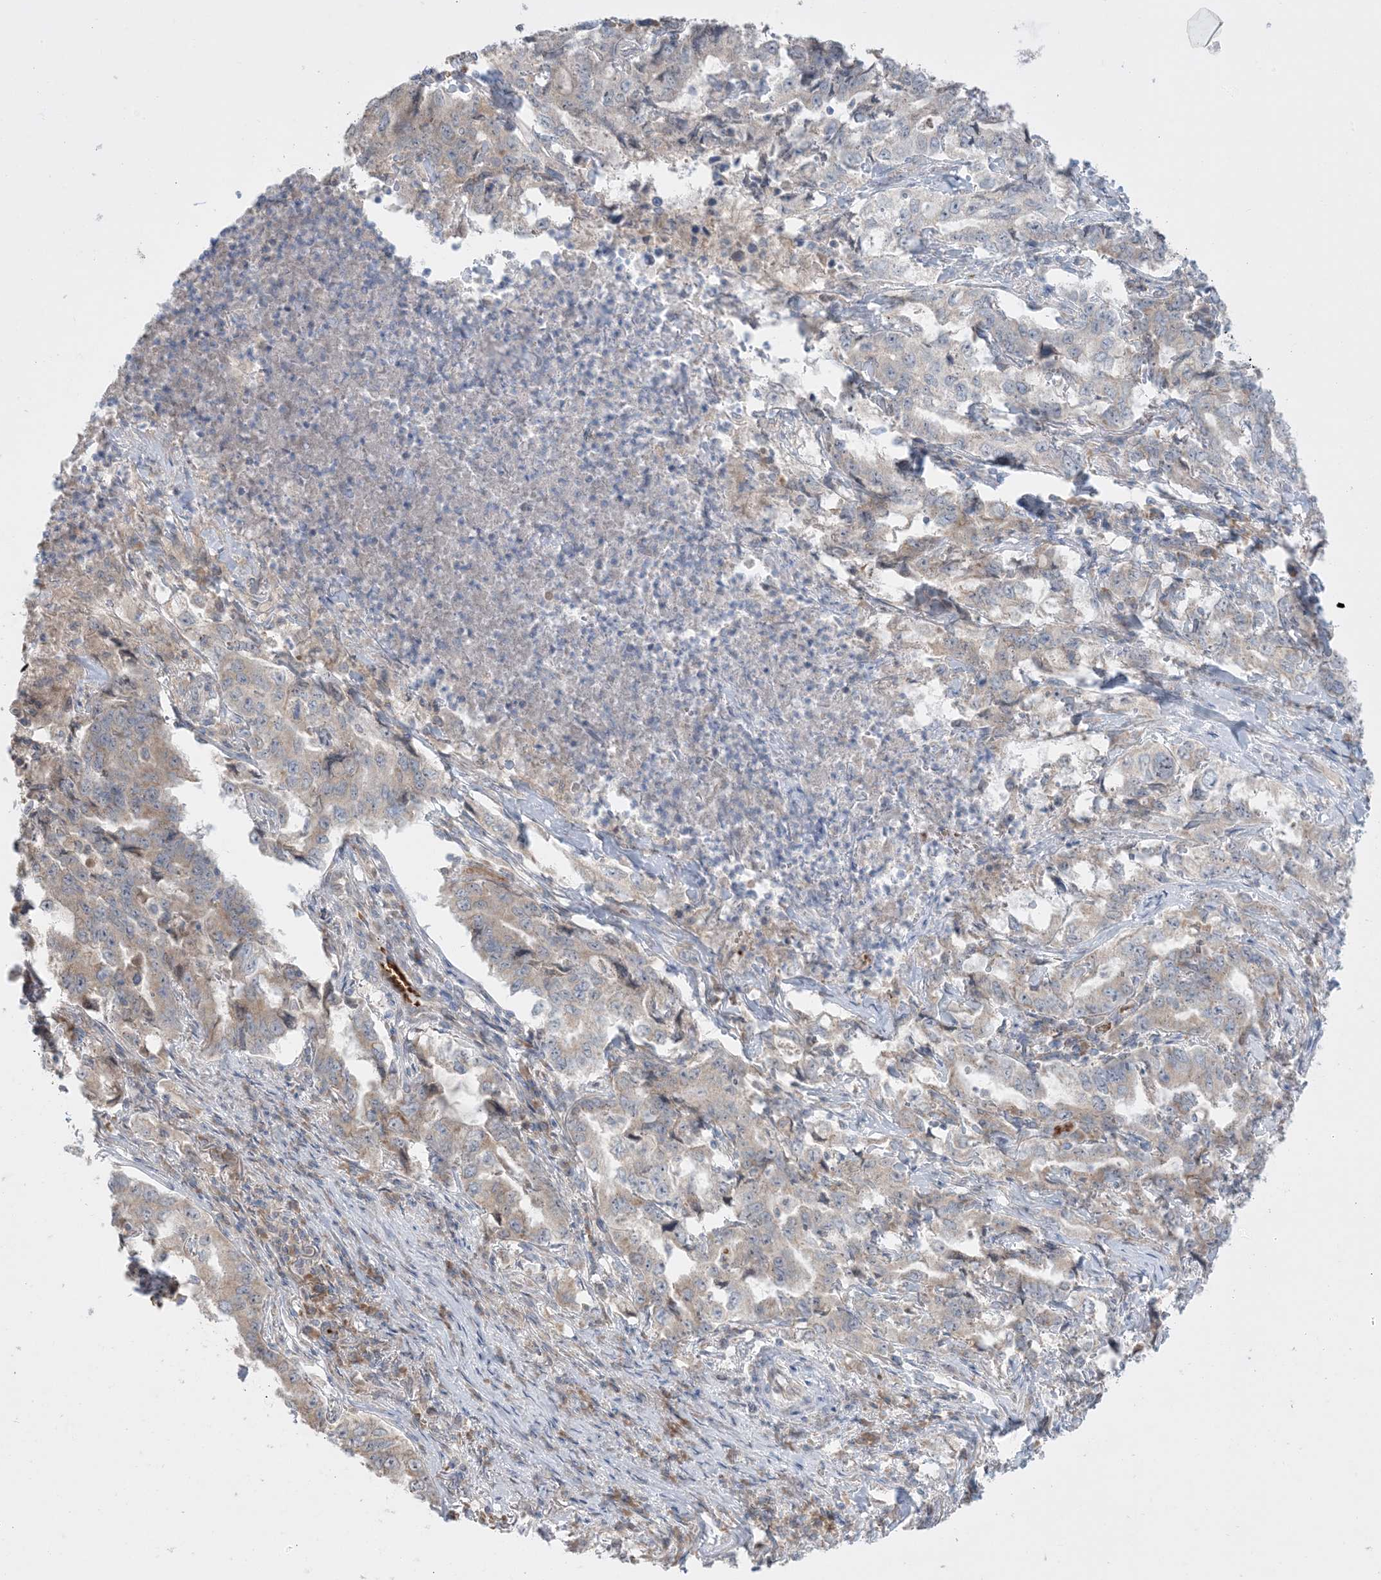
{"staining": {"intensity": "weak", "quantity": "<25%", "location": "cytoplasmic/membranous"}, "tissue": "lung cancer", "cell_type": "Tumor cells", "image_type": "cancer", "snomed": [{"axis": "morphology", "description": "Adenocarcinoma, NOS"}, {"axis": "topography", "description": "Lung"}], "caption": "This micrograph is of adenocarcinoma (lung) stained with immunohistochemistry (IHC) to label a protein in brown with the nuclei are counter-stained blue. There is no positivity in tumor cells.", "gene": "MMGT1", "patient": {"sex": "female", "age": 51}}